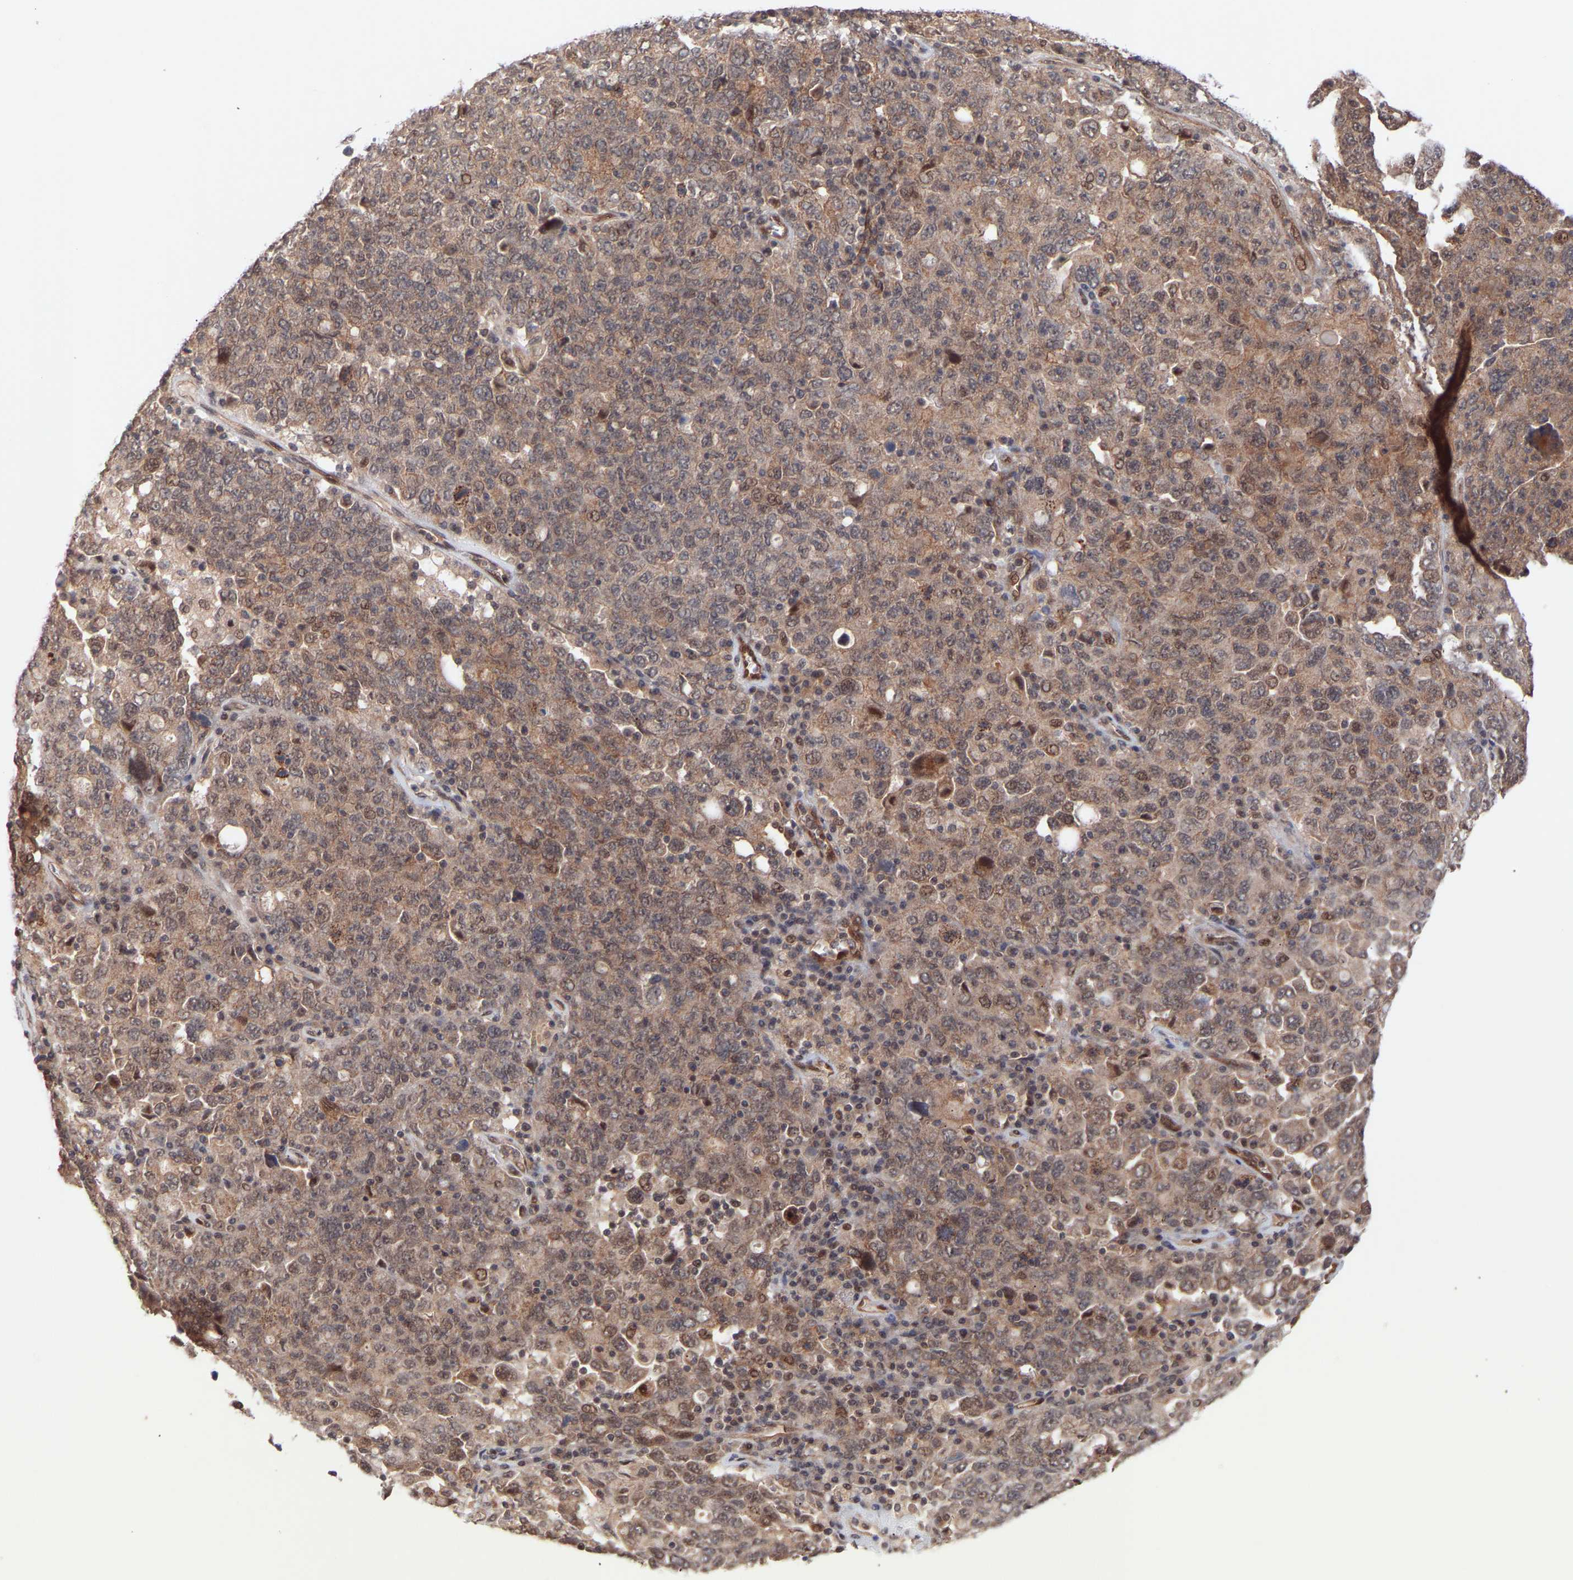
{"staining": {"intensity": "moderate", "quantity": ">75%", "location": "cytoplasmic/membranous"}, "tissue": "ovarian cancer", "cell_type": "Tumor cells", "image_type": "cancer", "snomed": [{"axis": "morphology", "description": "Carcinoma, endometroid"}, {"axis": "topography", "description": "Ovary"}], "caption": "Immunohistochemistry (IHC) (DAB) staining of human ovarian cancer reveals moderate cytoplasmic/membranous protein positivity in approximately >75% of tumor cells. (DAB (3,3'-diaminobenzidine) = brown stain, brightfield microscopy at high magnification).", "gene": "PDLIM5", "patient": {"sex": "female", "age": 62}}